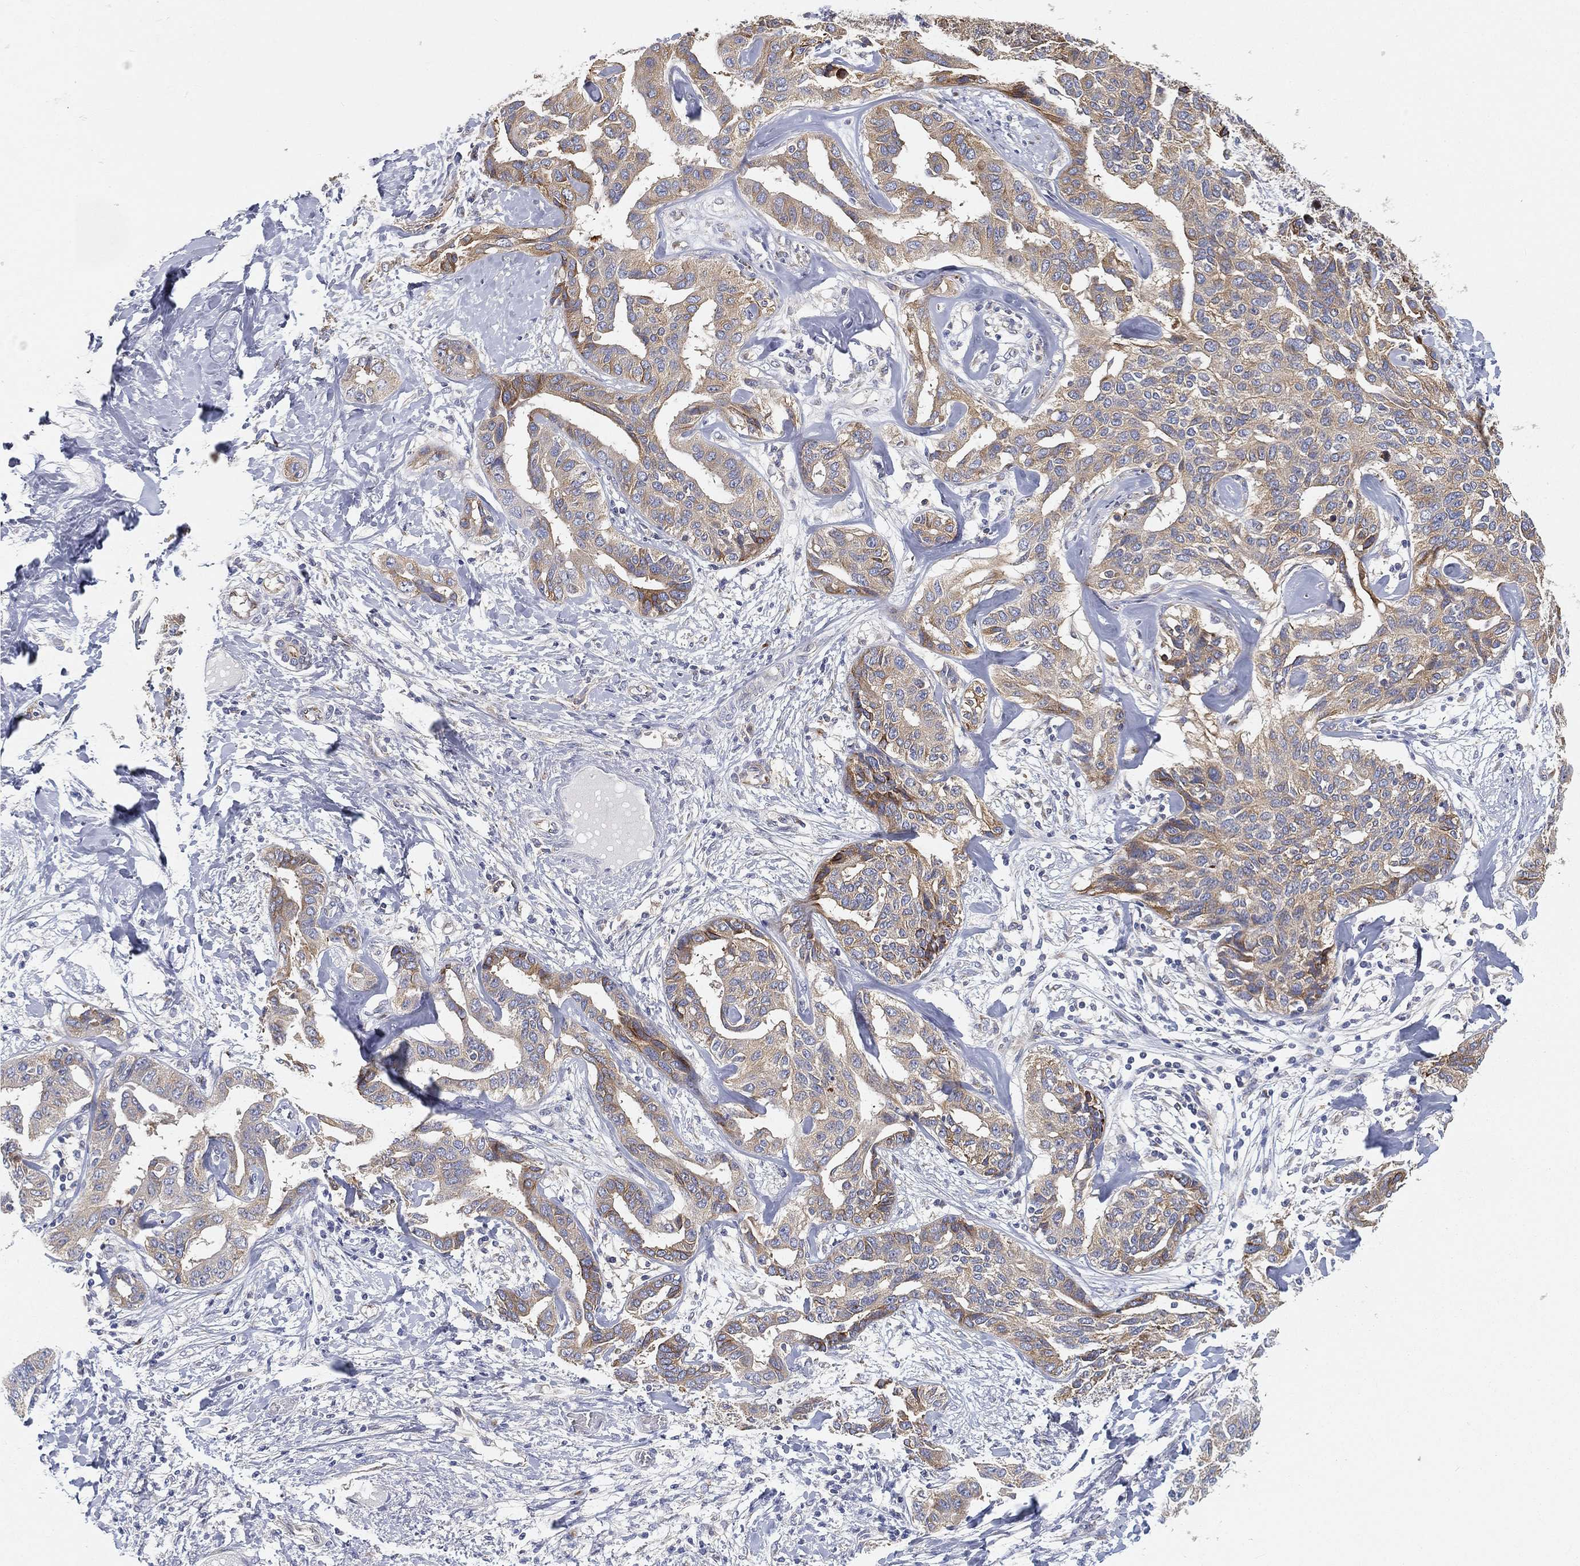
{"staining": {"intensity": "moderate", "quantity": "25%-75%", "location": "cytoplasmic/membranous"}, "tissue": "liver cancer", "cell_type": "Tumor cells", "image_type": "cancer", "snomed": [{"axis": "morphology", "description": "Cholangiocarcinoma"}, {"axis": "topography", "description": "Liver"}], "caption": "IHC histopathology image of neoplastic tissue: liver cancer stained using IHC reveals medium levels of moderate protein expression localized specifically in the cytoplasmic/membranous of tumor cells, appearing as a cytoplasmic/membranous brown color.", "gene": "TMEM25", "patient": {"sex": "male", "age": 59}}